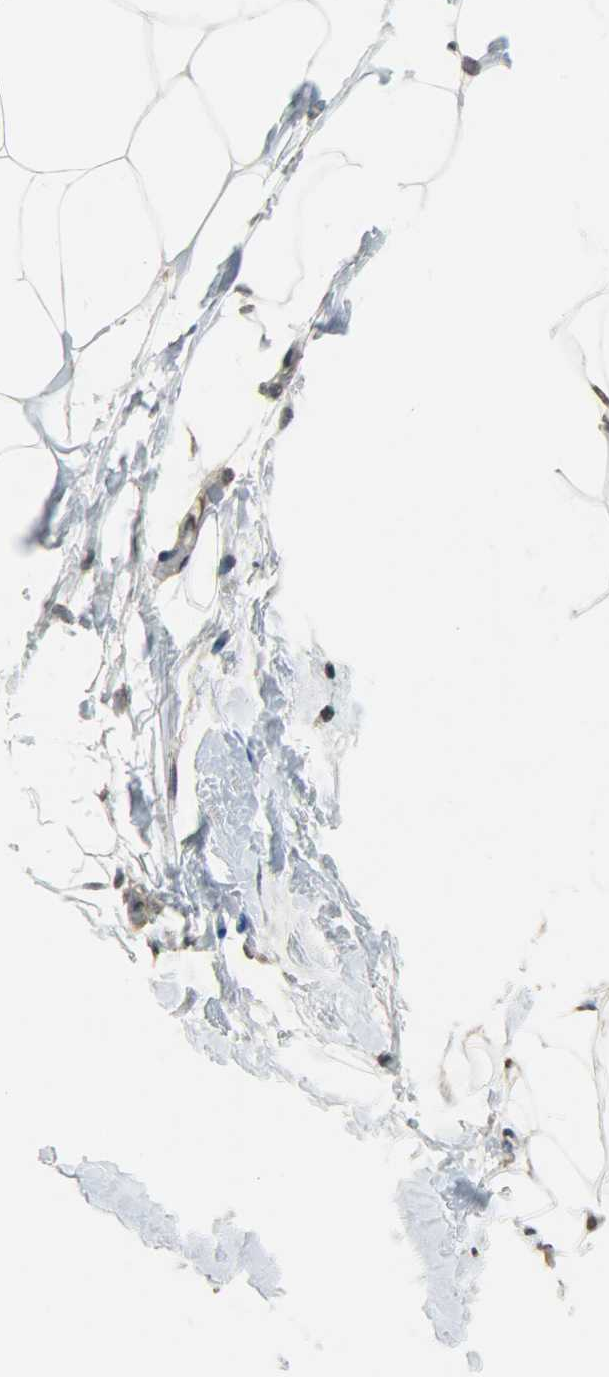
{"staining": {"intensity": "negative", "quantity": "none", "location": "none"}, "tissue": "breast", "cell_type": "Adipocytes", "image_type": "normal", "snomed": [{"axis": "morphology", "description": "Normal tissue, NOS"}, {"axis": "topography", "description": "Breast"}, {"axis": "topography", "description": "Adipose tissue"}], "caption": "The micrograph reveals no staining of adipocytes in unremarkable breast.", "gene": "DNAJB6", "patient": {"sex": "female", "age": 25}}